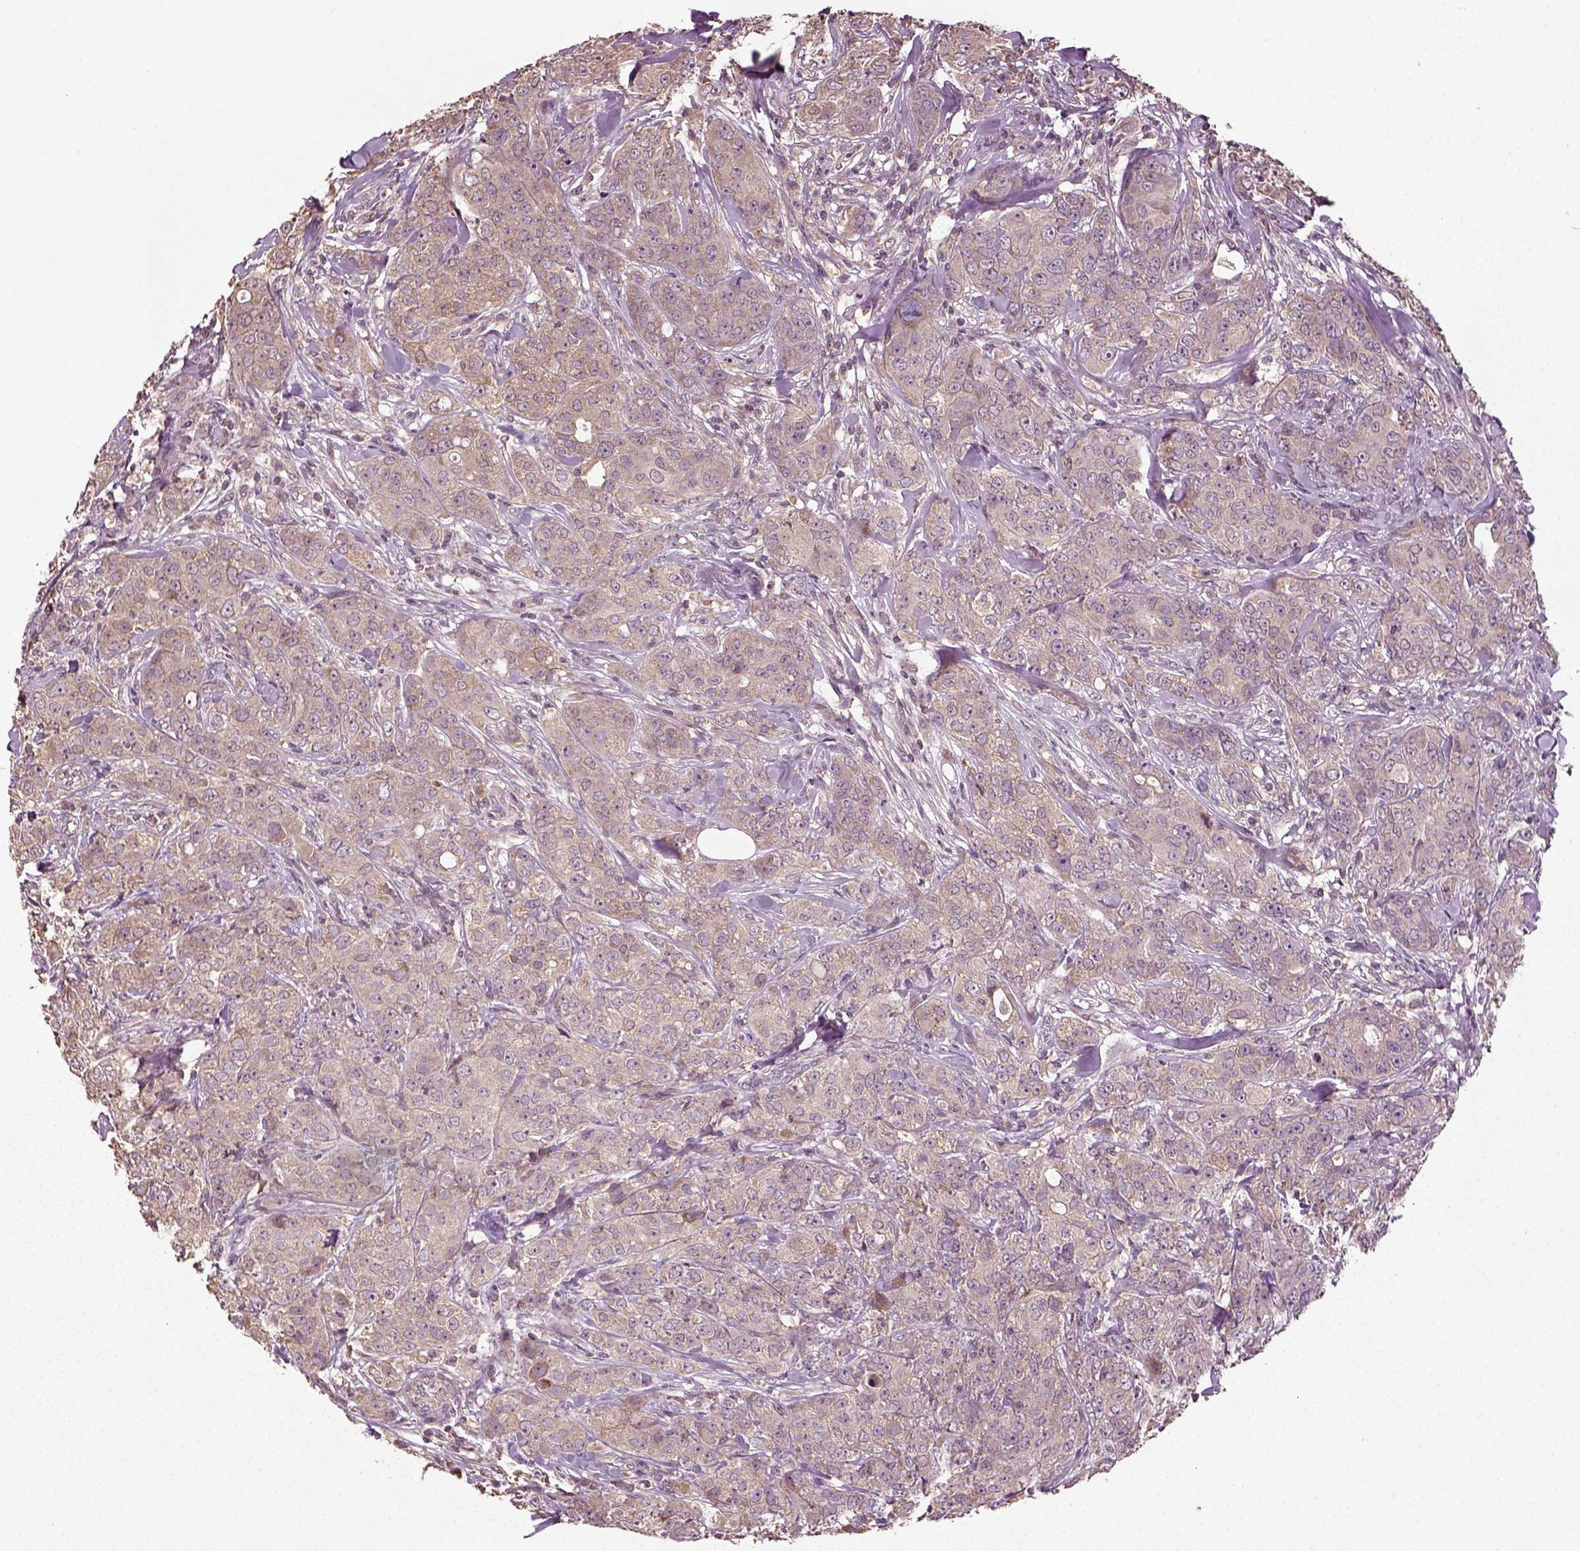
{"staining": {"intensity": "weak", "quantity": ">75%", "location": "cytoplasmic/membranous"}, "tissue": "breast cancer", "cell_type": "Tumor cells", "image_type": "cancer", "snomed": [{"axis": "morphology", "description": "Duct carcinoma"}, {"axis": "topography", "description": "Breast"}], "caption": "Immunohistochemical staining of human infiltrating ductal carcinoma (breast) demonstrates low levels of weak cytoplasmic/membranous protein staining in approximately >75% of tumor cells.", "gene": "ERV3-1", "patient": {"sex": "female", "age": 43}}